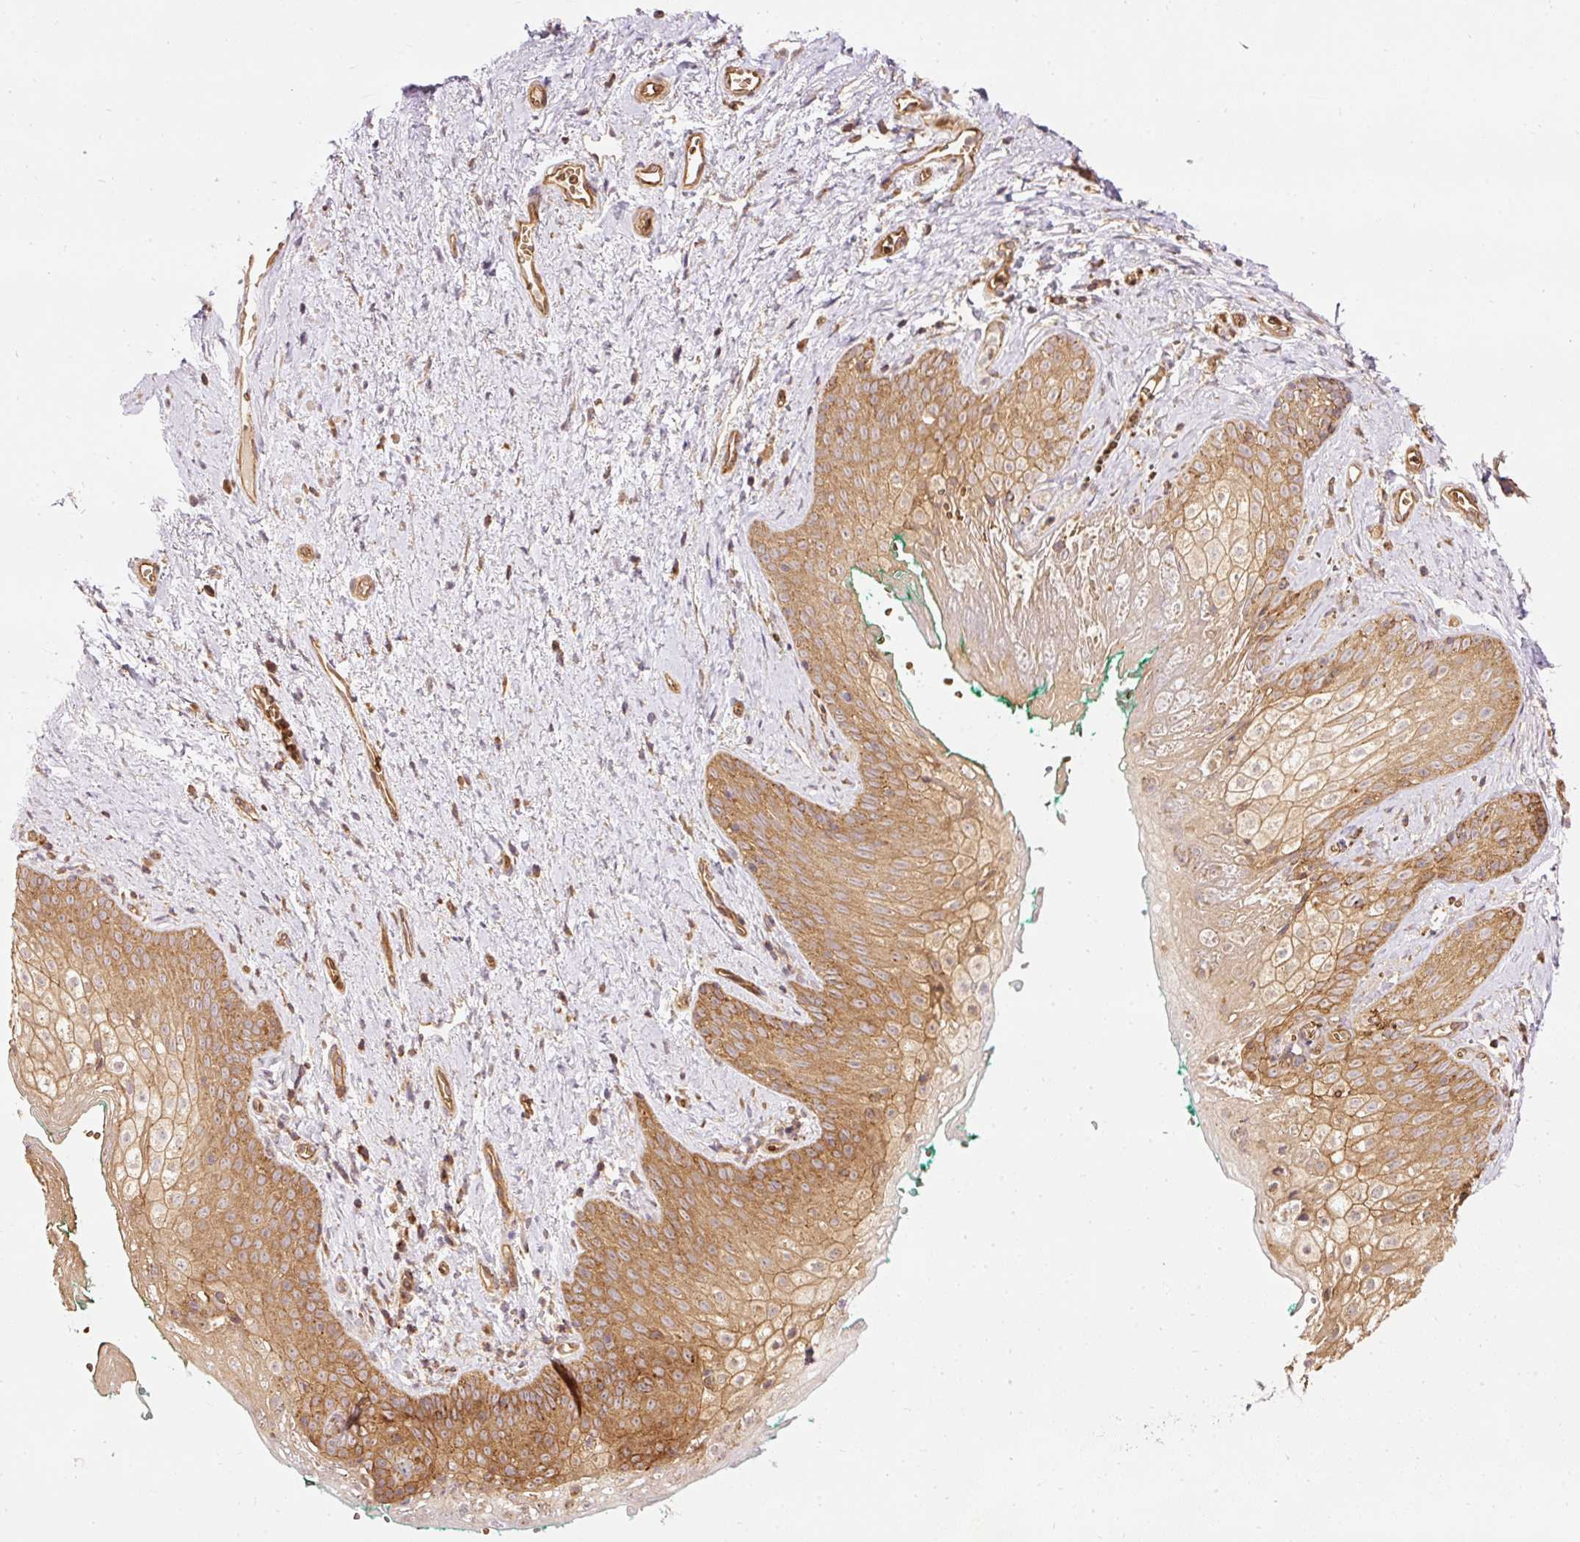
{"staining": {"intensity": "moderate", "quantity": ">75%", "location": "cytoplasmic/membranous"}, "tissue": "vagina", "cell_type": "Squamous epithelial cells", "image_type": "normal", "snomed": [{"axis": "morphology", "description": "Normal tissue, NOS"}, {"axis": "topography", "description": "Vulva"}, {"axis": "topography", "description": "Vagina"}, {"axis": "topography", "description": "Peripheral nerve tissue"}], "caption": "Vagina stained for a protein shows moderate cytoplasmic/membranous positivity in squamous epithelial cells. (IHC, brightfield microscopy, high magnification).", "gene": "ADCY4", "patient": {"sex": "female", "age": 66}}